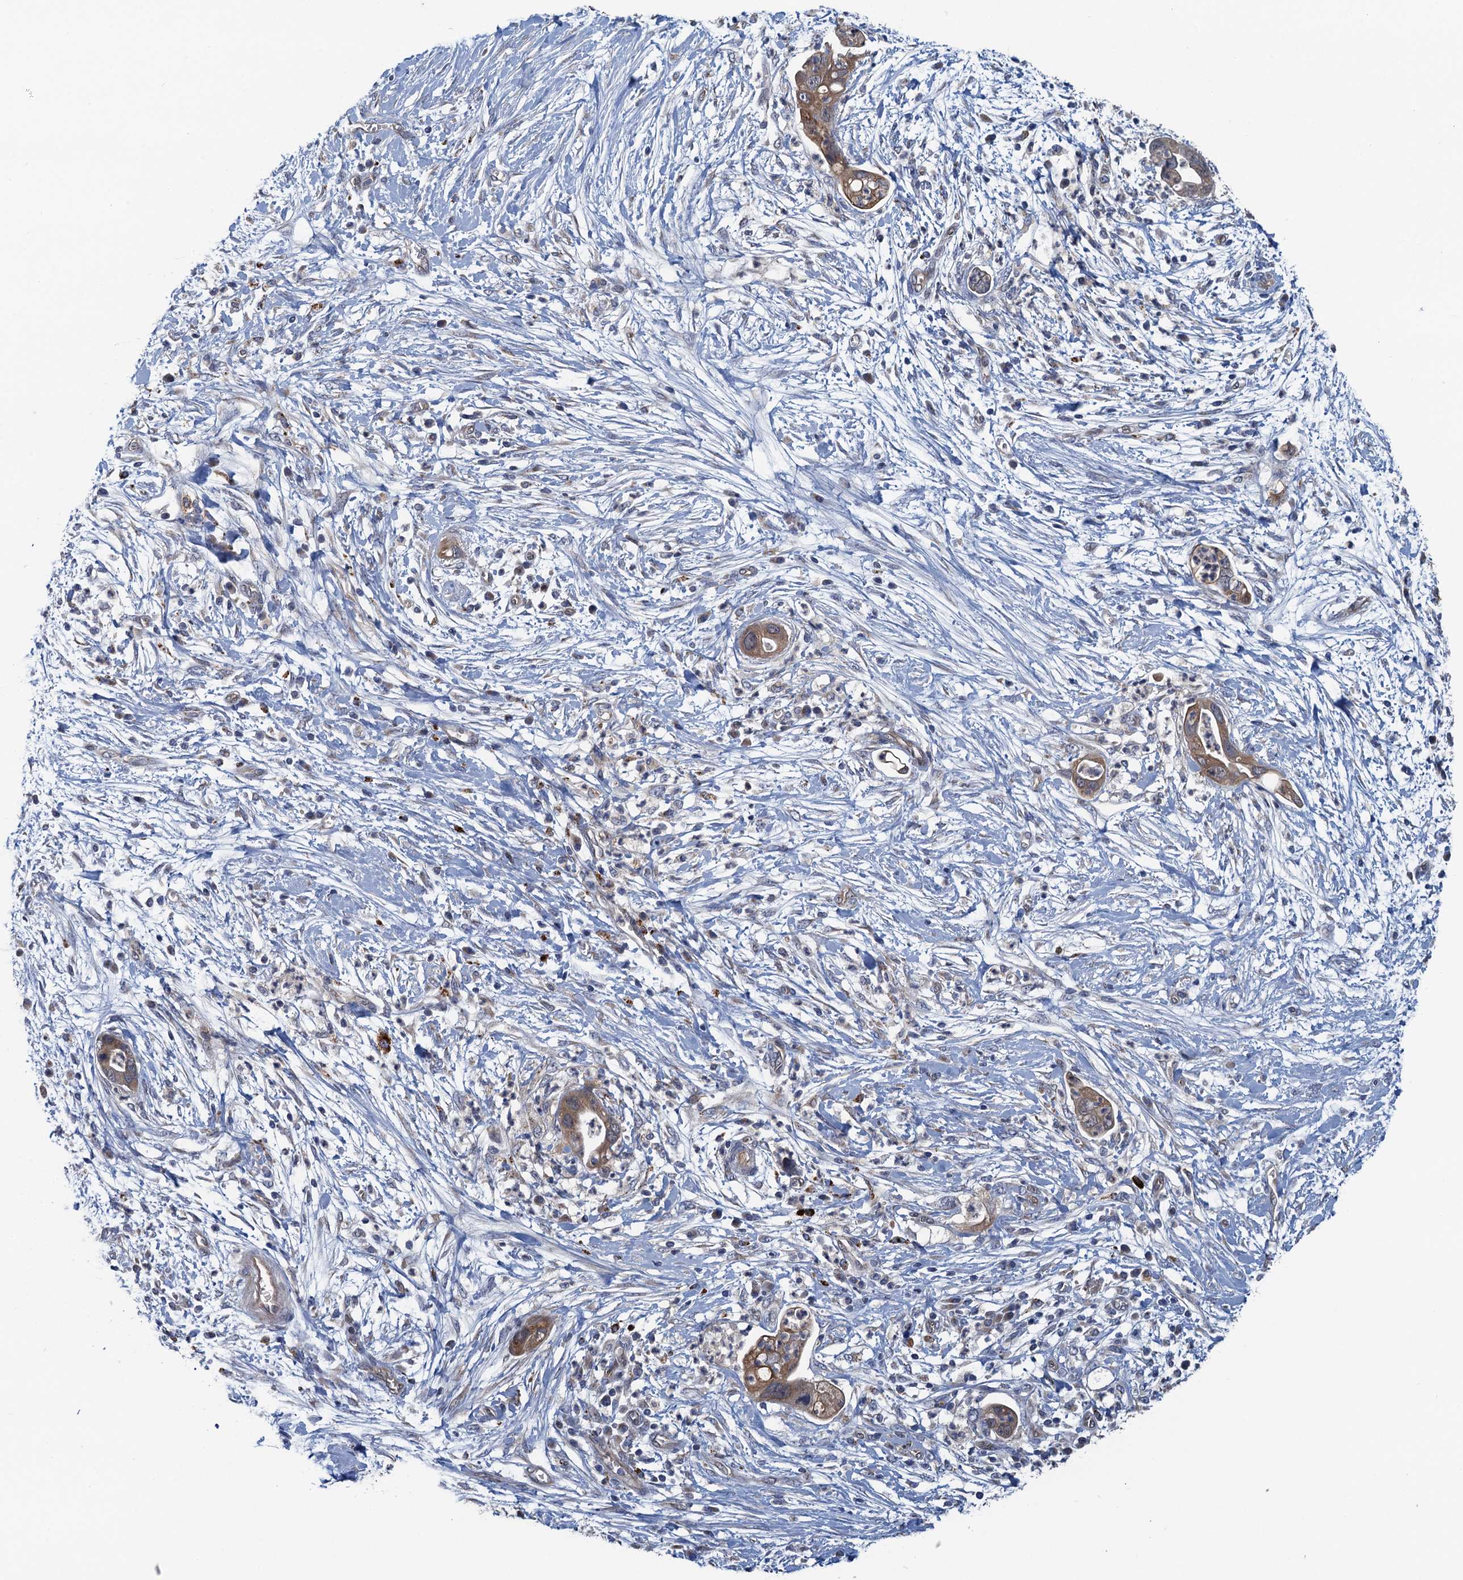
{"staining": {"intensity": "weak", "quantity": ">75%", "location": "cytoplasmic/membranous"}, "tissue": "pancreatic cancer", "cell_type": "Tumor cells", "image_type": "cancer", "snomed": [{"axis": "morphology", "description": "Adenocarcinoma, NOS"}, {"axis": "topography", "description": "Pancreas"}], "caption": "Protein staining shows weak cytoplasmic/membranous positivity in about >75% of tumor cells in pancreatic cancer (adenocarcinoma).", "gene": "KBTBD8", "patient": {"sex": "male", "age": 75}}